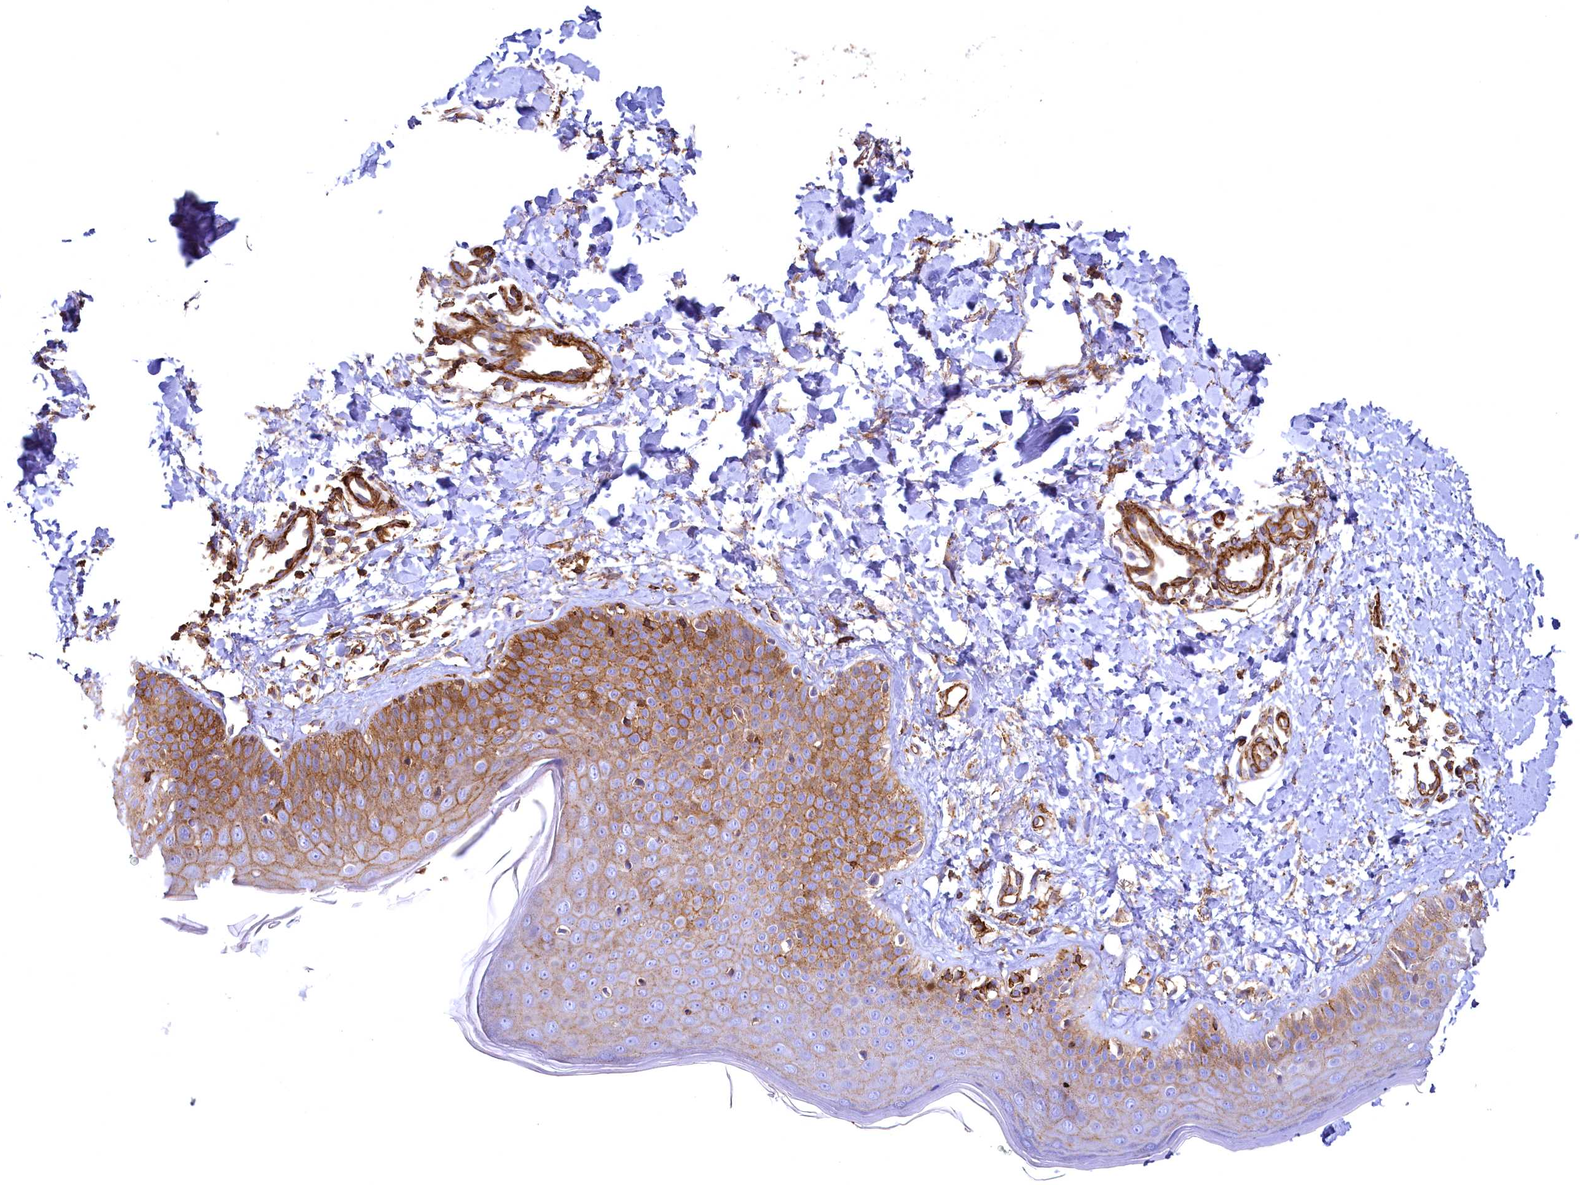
{"staining": {"intensity": "weak", "quantity": ">75%", "location": "cytoplasmic/membranous"}, "tissue": "skin", "cell_type": "Fibroblasts", "image_type": "normal", "snomed": [{"axis": "morphology", "description": "Normal tissue, NOS"}, {"axis": "topography", "description": "Skin"}], "caption": "The micrograph displays a brown stain indicating the presence of a protein in the cytoplasmic/membranous of fibroblasts in skin. The staining was performed using DAB (3,3'-diaminobenzidine), with brown indicating positive protein expression. Nuclei are stained blue with hematoxylin.", "gene": "THBS1", "patient": {"sex": "male", "age": 52}}